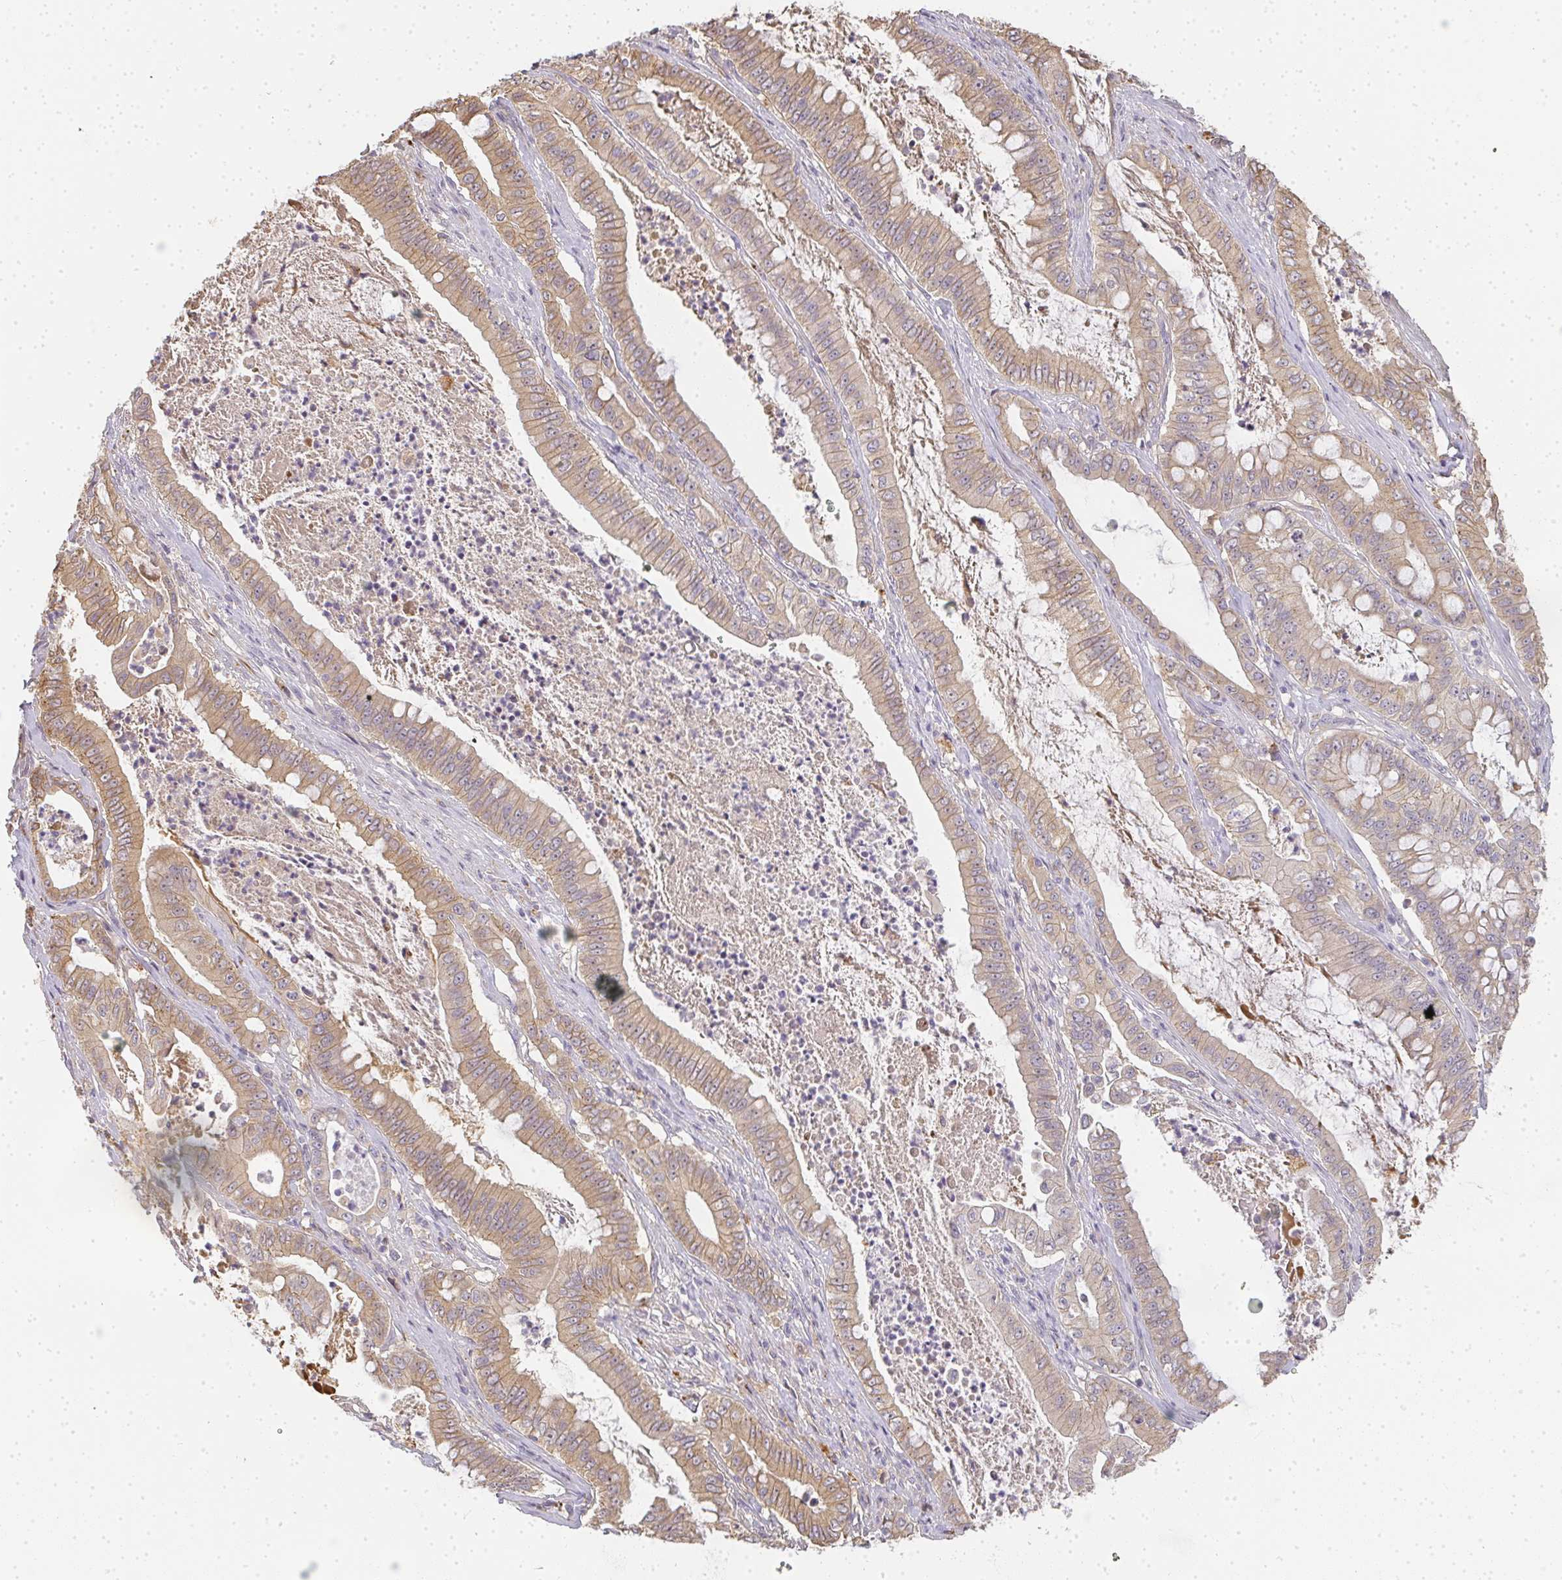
{"staining": {"intensity": "weak", "quantity": ">75%", "location": "cytoplasmic/membranous"}, "tissue": "pancreatic cancer", "cell_type": "Tumor cells", "image_type": "cancer", "snomed": [{"axis": "morphology", "description": "Adenocarcinoma, NOS"}, {"axis": "topography", "description": "Pancreas"}], "caption": "This is an image of IHC staining of pancreatic cancer, which shows weak expression in the cytoplasmic/membranous of tumor cells.", "gene": "SLC35B3", "patient": {"sex": "male", "age": 71}}